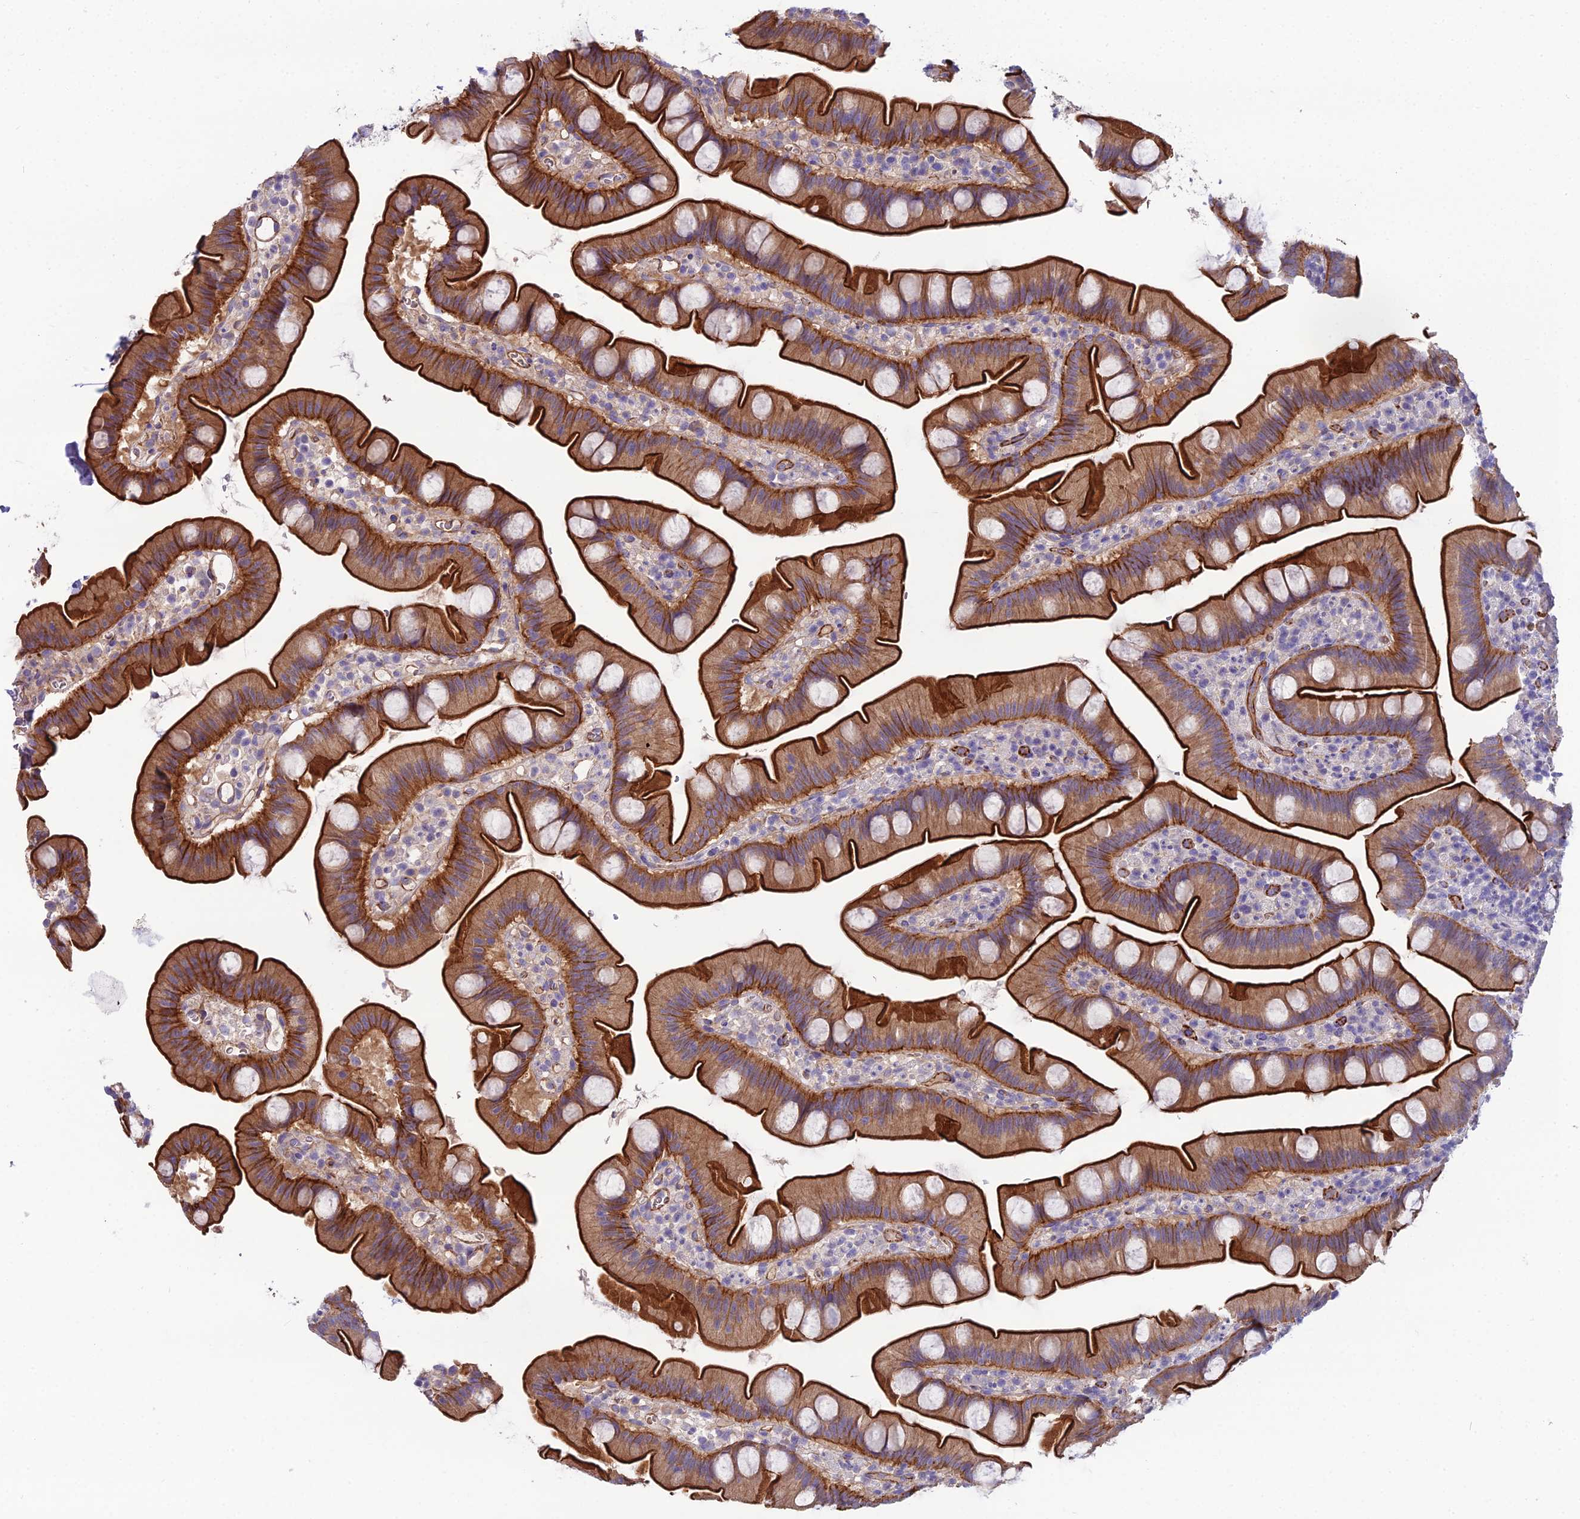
{"staining": {"intensity": "strong", "quantity": ">75%", "location": "cytoplasmic/membranous"}, "tissue": "small intestine", "cell_type": "Glandular cells", "image_type": "normal", "snomed": [{"axis": "morphology", "description": "Normal tissue, NOS"}, {"axis": "topography", "description": "Small intestine"}], "caption": "A high-resolution micrograph shows IHC staining of unremarkable small intestine, which displays strong cytoplasmic/membranous expression in about >75% of glandular cells.", "gene": "CFAP47", "patient": {"sex": "female", "age": 68}}